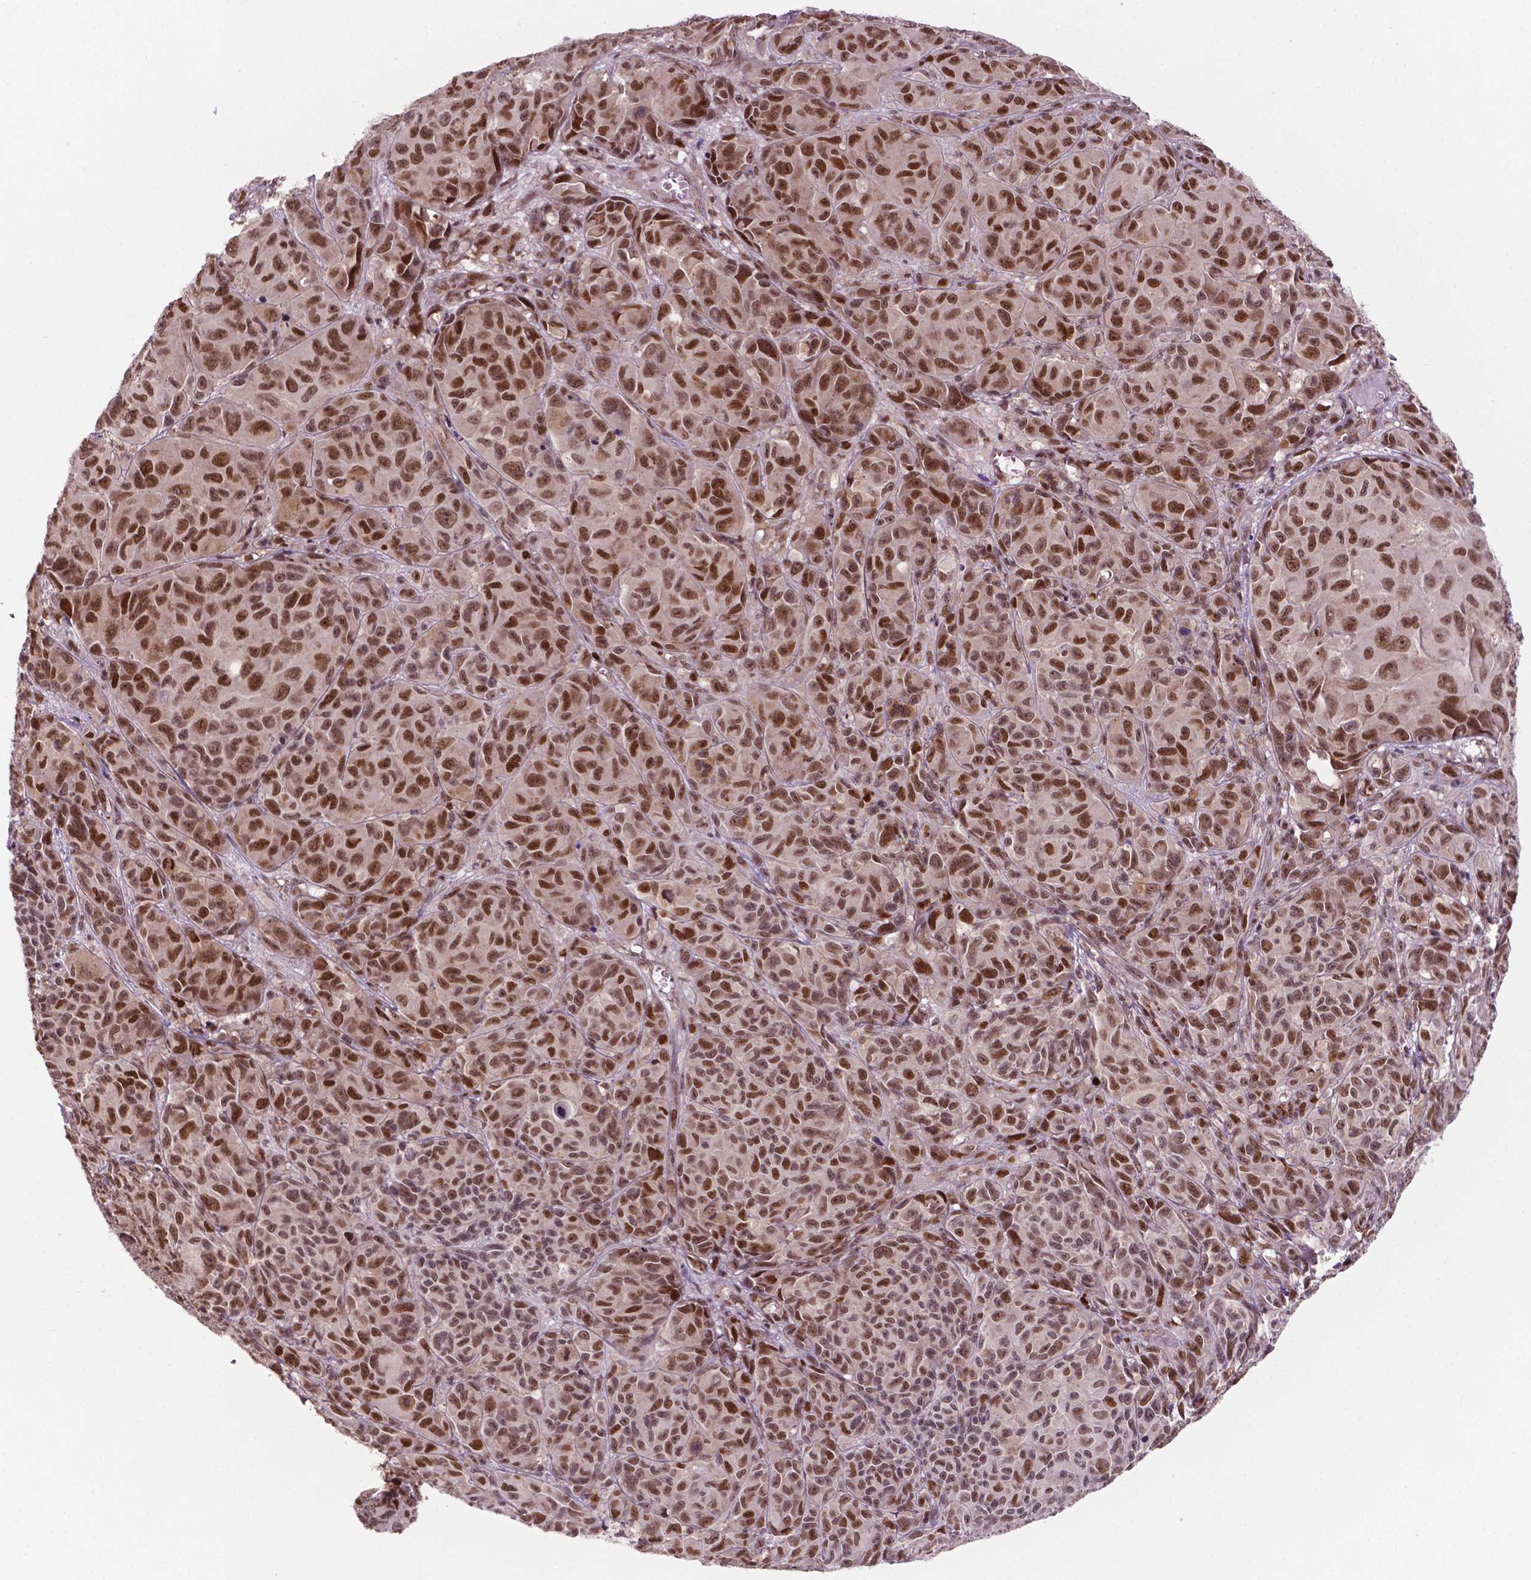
{"staining": {"intensity": "moderate", "quantity": ">75%", "location": "nuclear"}, "tissue": "melanoma", "cell_type": "Tumor cells", "image_type": "cancer", "snomed": [{"axis": "morphology", "description": "Malignant melanoma, NOS"}, {"axis": "topography", "description": "Vulva, labia, clitoris and Bartholin´s gland, NO"}], "caption": "Moderate nuclear protein expression is appreciated in approximately >75% of tumor cells in melanoma.", "gene": "PER2", "patient": {"sex": "female", "age": 75}}